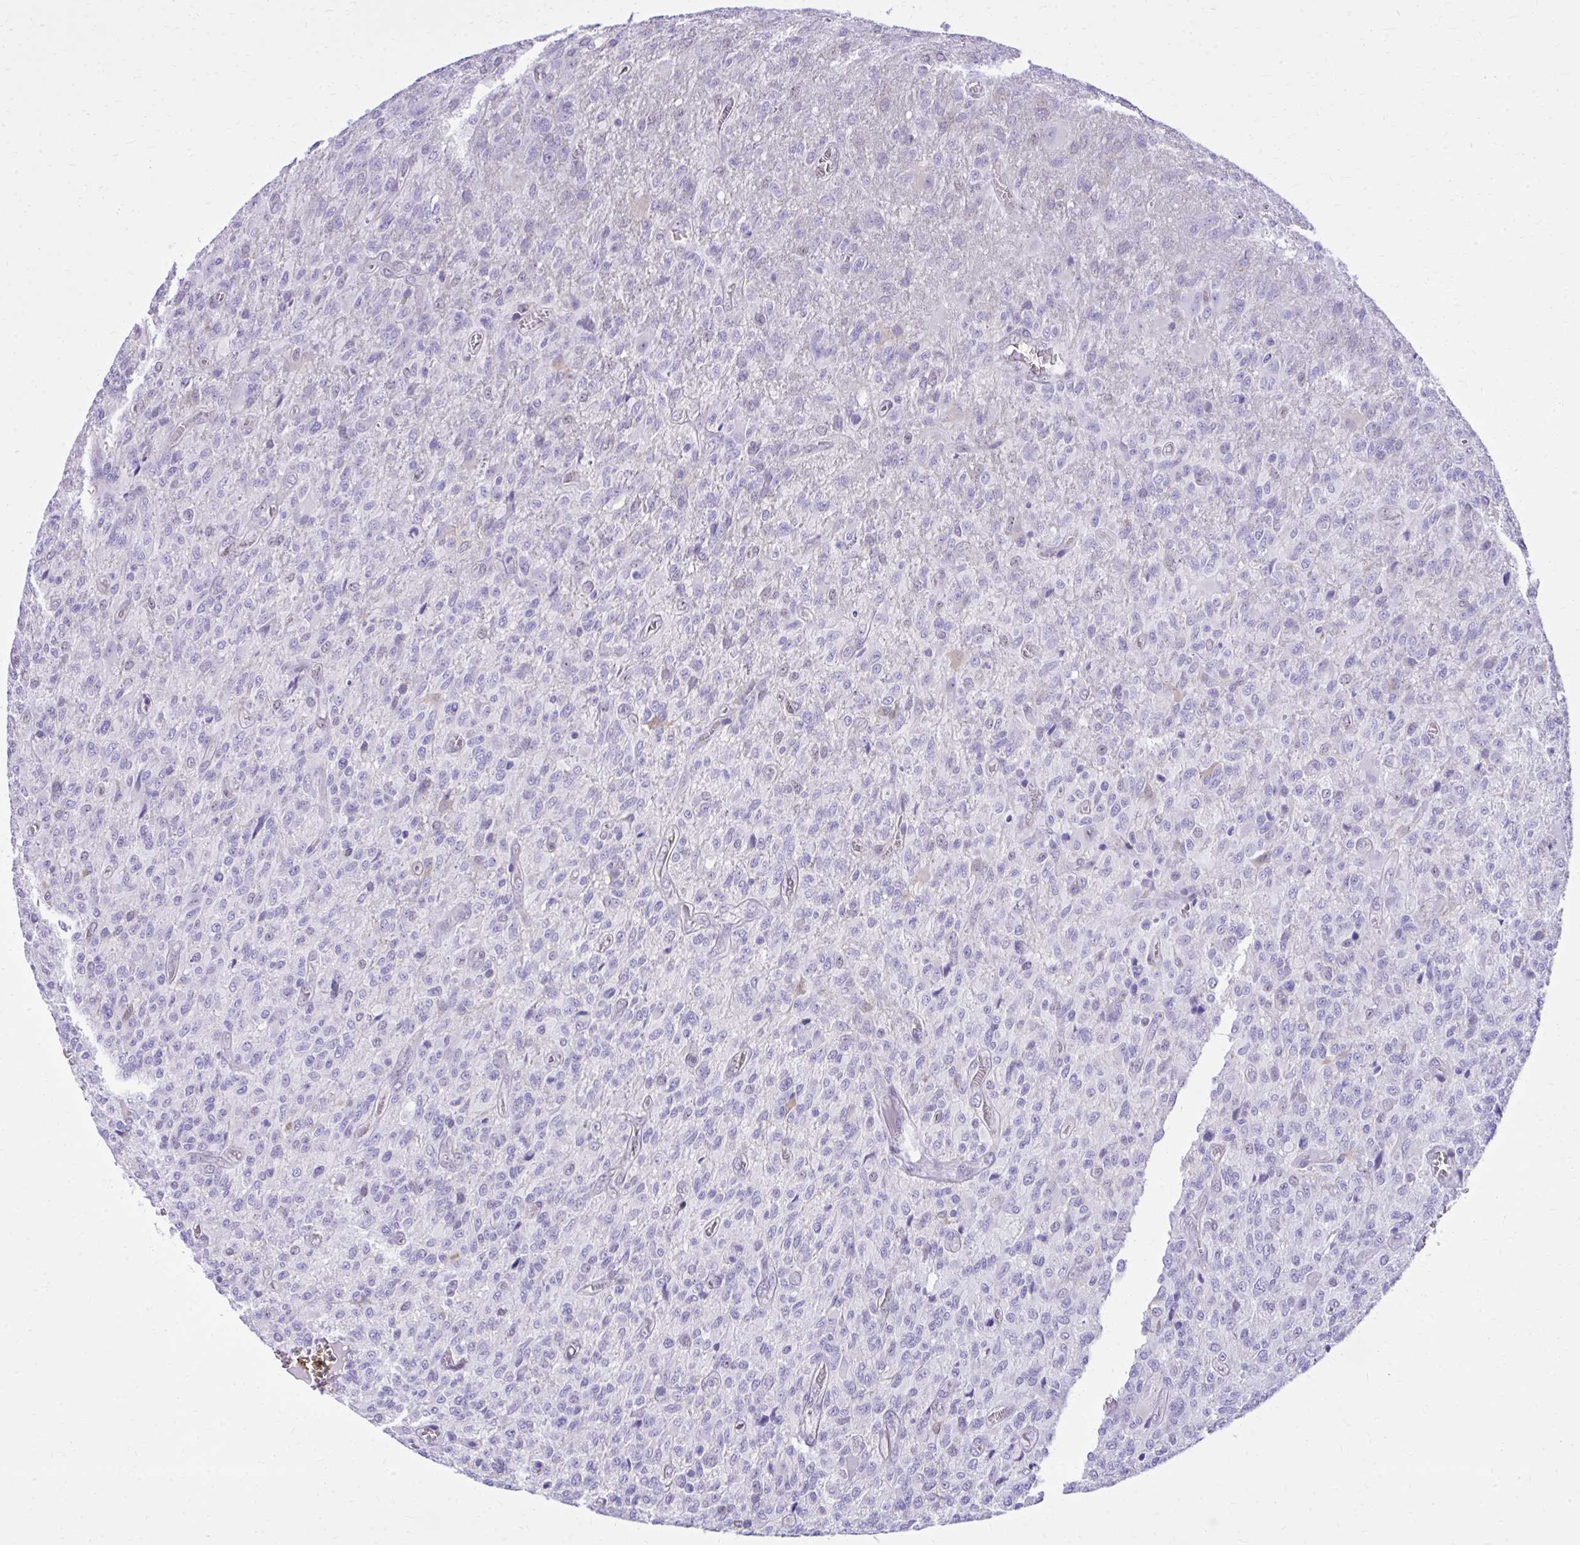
{"staining": {"intensity": "negative", "quantity": "none", "location": "none"}, "tissue": "glioma", "cell_type": "Tumor cells", "image_type": "cancer", "snomed": [{"axis": "morphology", "description": "Glioma, malignant, High grade"}, {"axis": "topography", "description": "Brain"}], "caption": "The IHC histopathology image has no significant positivity in tumor cells of malignant high-grade glioma tissue.", "gene": "RASL11B", "patient": {"sex": "male", "age": 61}}